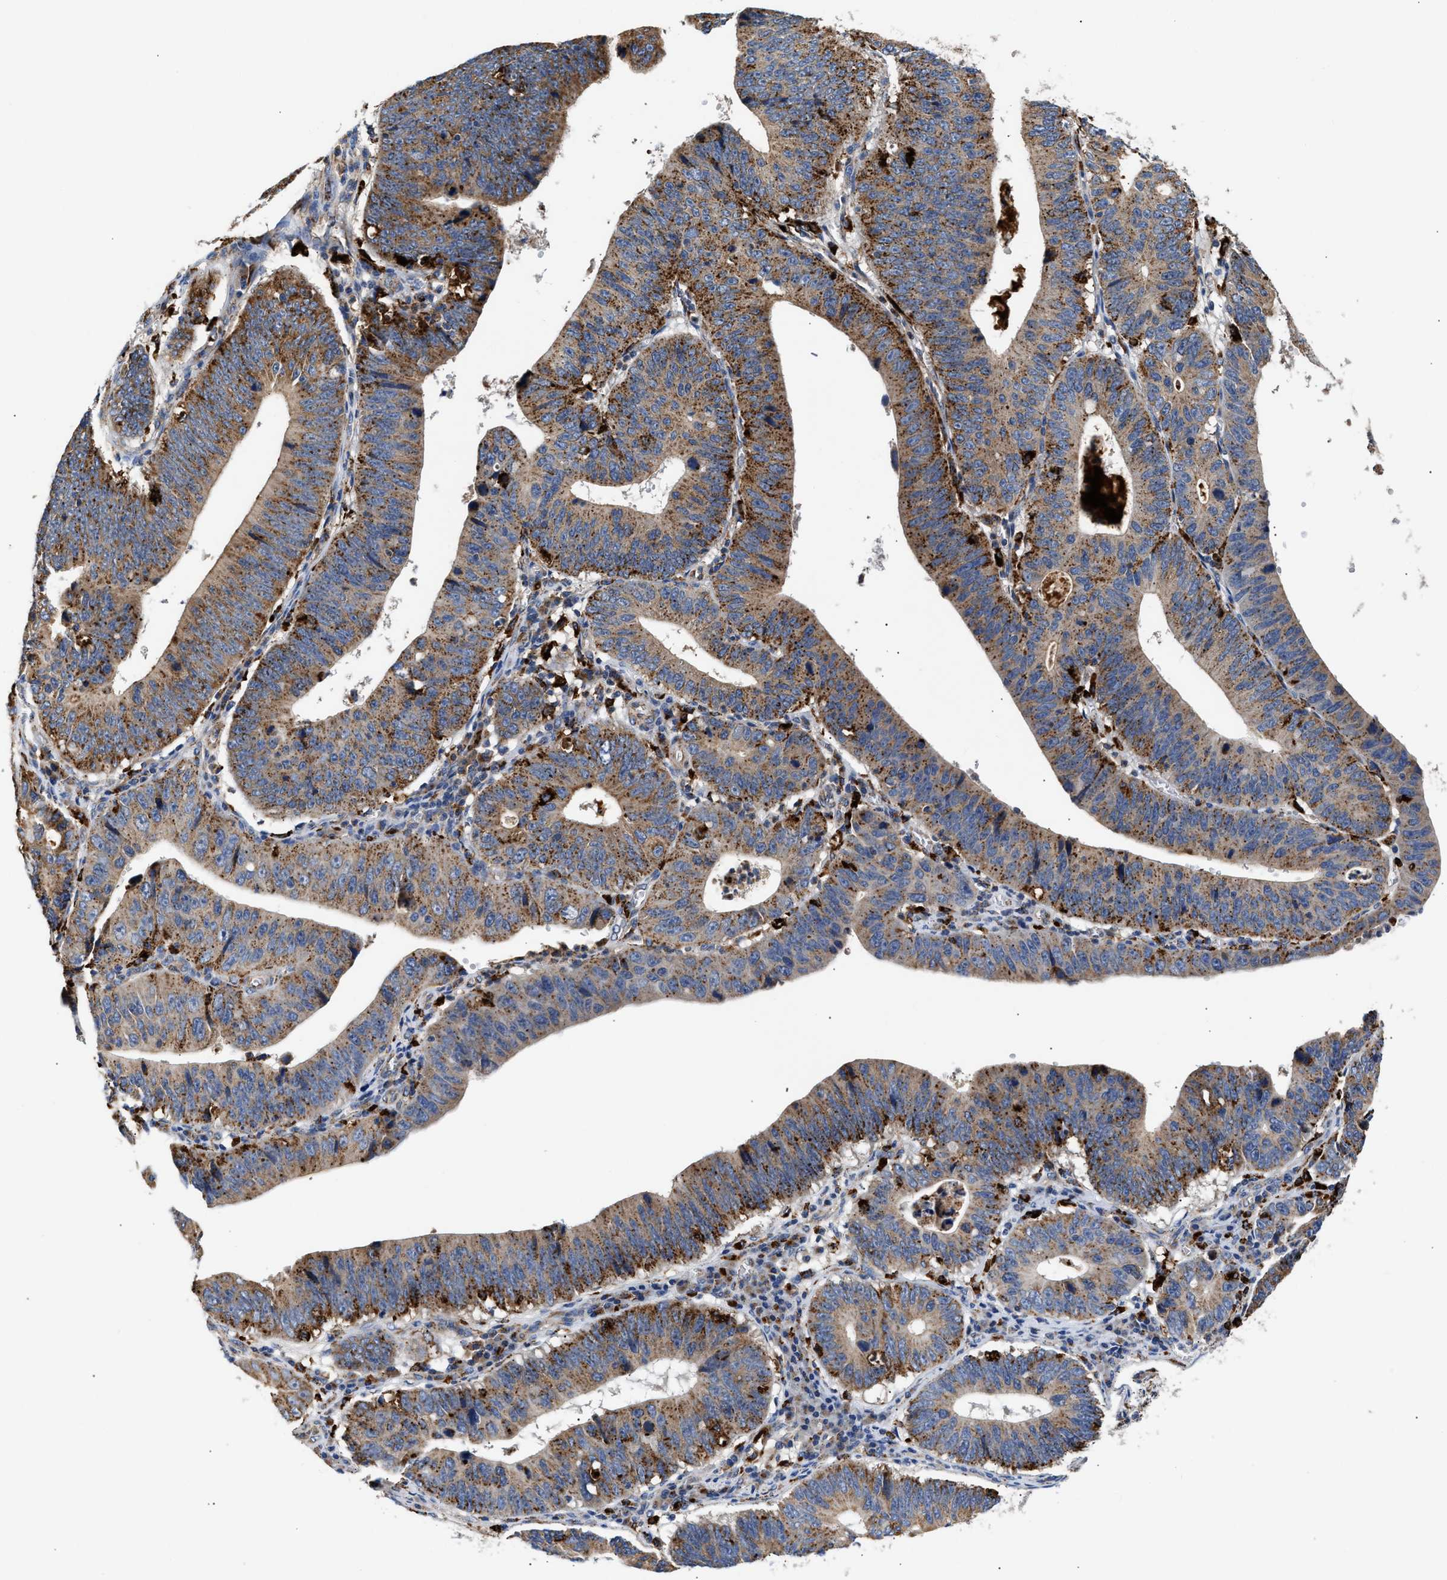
{"staining": {"intensity": "strong", "quantity": ">75%", "location": "cytoplasmic/membranous"}, "tissue": "stomach cancer", "cell_type": "Tumor cells", "image_type": "cancer", "snomed": [{"axis": "morphology", "description": "Adenocarcinoma, NOS"}, {"axis": "topography", "description": "Stomach"}], "caption": "A high amount of strong cytoplasmic/membranous staining is appreciated in about >75% of tumor cells in stomach adenocarcinoma tissue.", "gene": "CCDC146", "patient": {"sex": "male", "age": 59}}